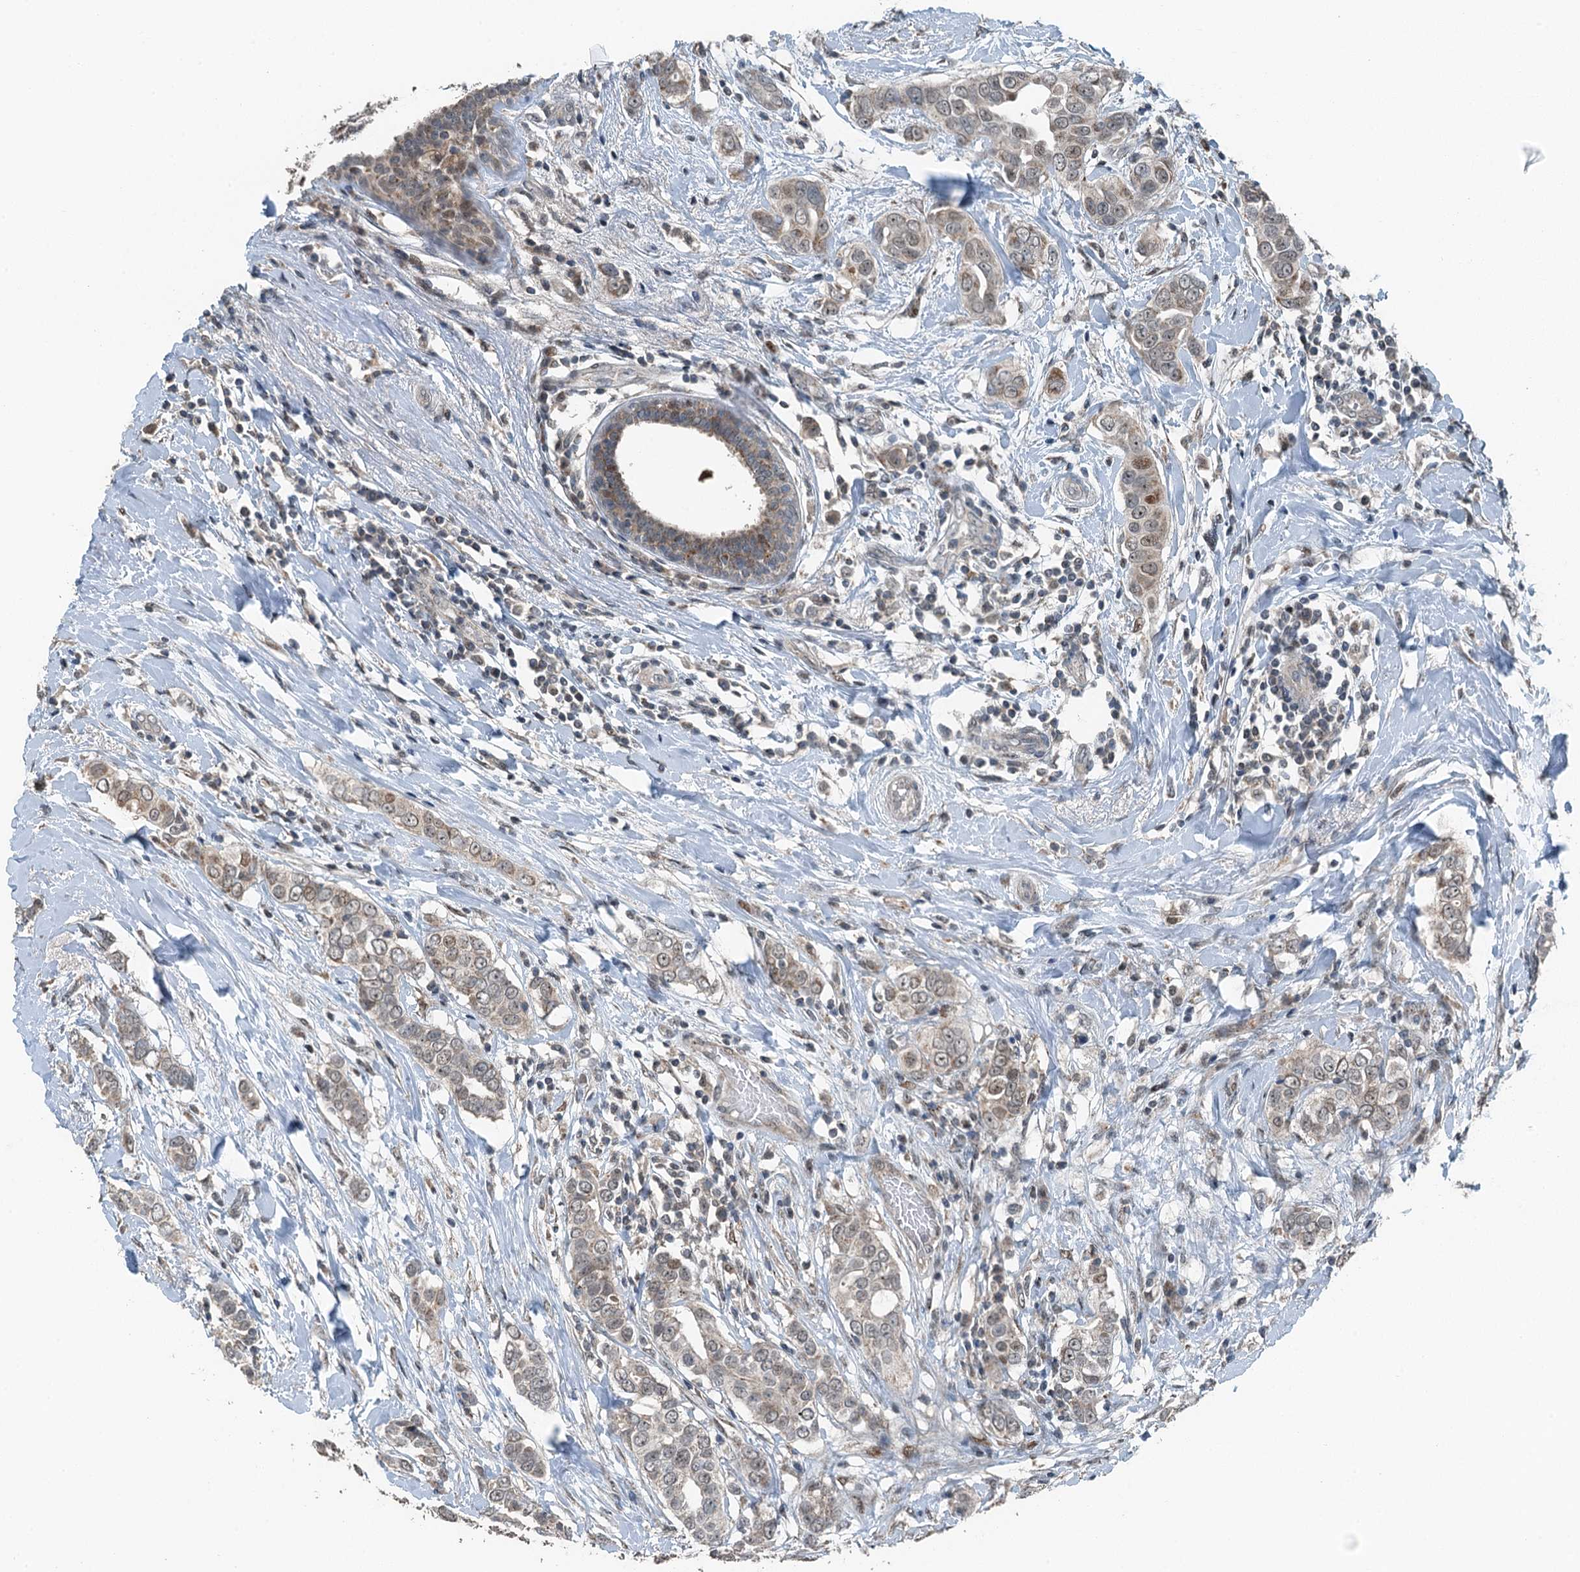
{"staining": {"intensity": "weak", "quantity": "25%-75%", "location": "cytoplasmic/membranous"}, "tissue": "breast cancer", "cell_type": "Tumor cells", "image_type": "cancer", "snomed": [{"axis": "morphology", "description": "Lobular carcinoma"}, {"axis": "topography", "description": "Breast"}], "caption": "Lobular carcinoma (breast) stained for a protein shows weak cytoplasmic/membranous positivity in tumor cells. (Stains: DAB in brown, nuclei in blue, Microscopy: brightfield microscopy at high magnification).", "gene": "BMERB1", "patient": {"sex": "female", "age": 51}}